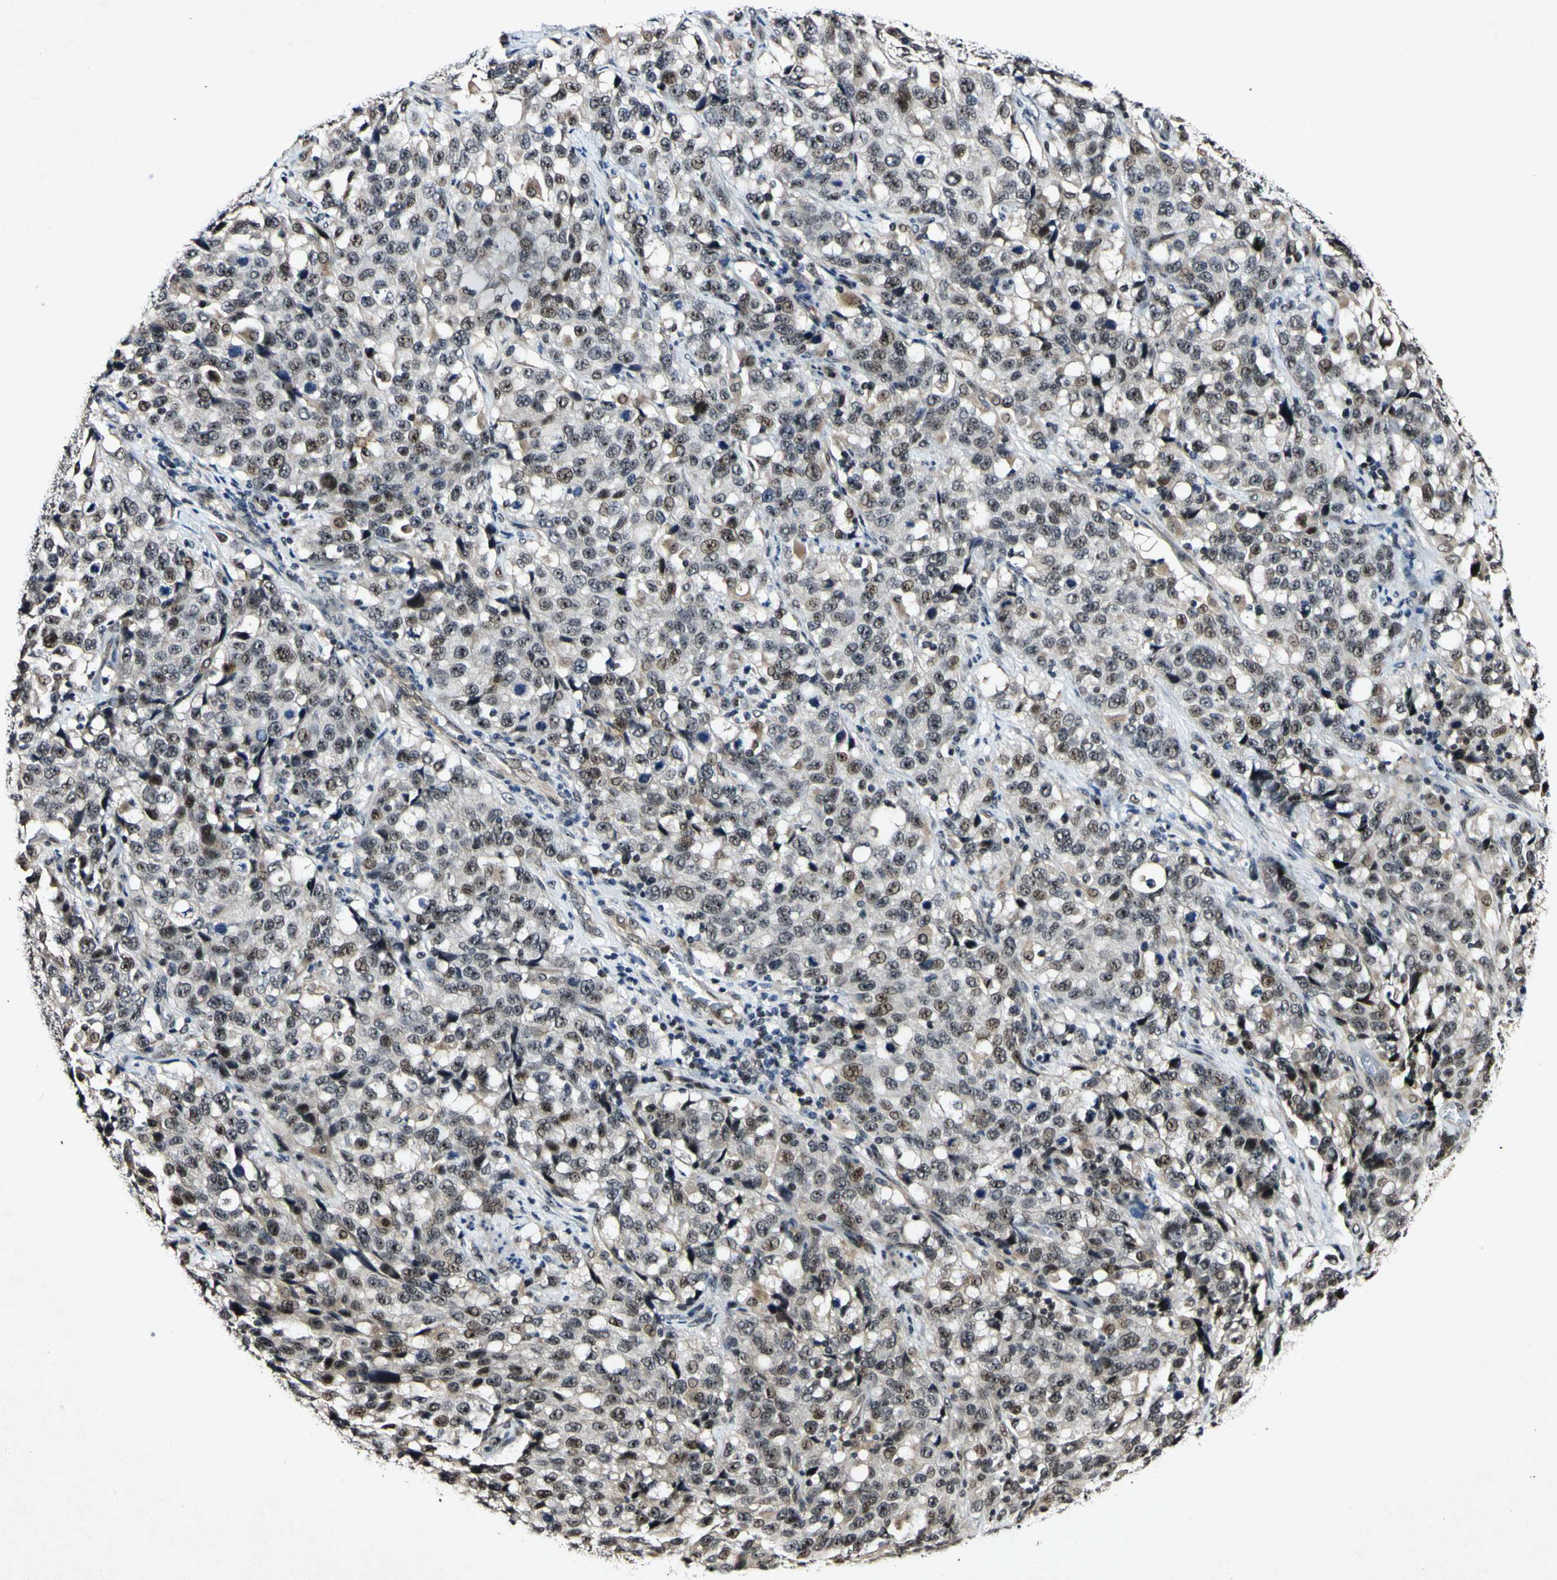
{"staining": {"intensity": "moderate", "quantity": "25%-75%", "location": "nuclear"}, "tissue": "stomach cancer", "cell_type": "Tumor cells", "image_type": "cancer", "snomed": [{"axis": "morphology", "description": "Normal tissue, NOS"}, {"axis": "morphology", "description": "Adenocarcinoma, NOS"}, {"axis": "topography", "description": "Stomach"}], "caption": "Immunohistochemical staining of human stomach cancer (adenocarcinoma) exhibits medium levels of moderate nuclear protein positivity in approximately 25%-75% of tumor cells.", "gene": "POLR2F", "patient": {"sex": "male", "age": 48}}